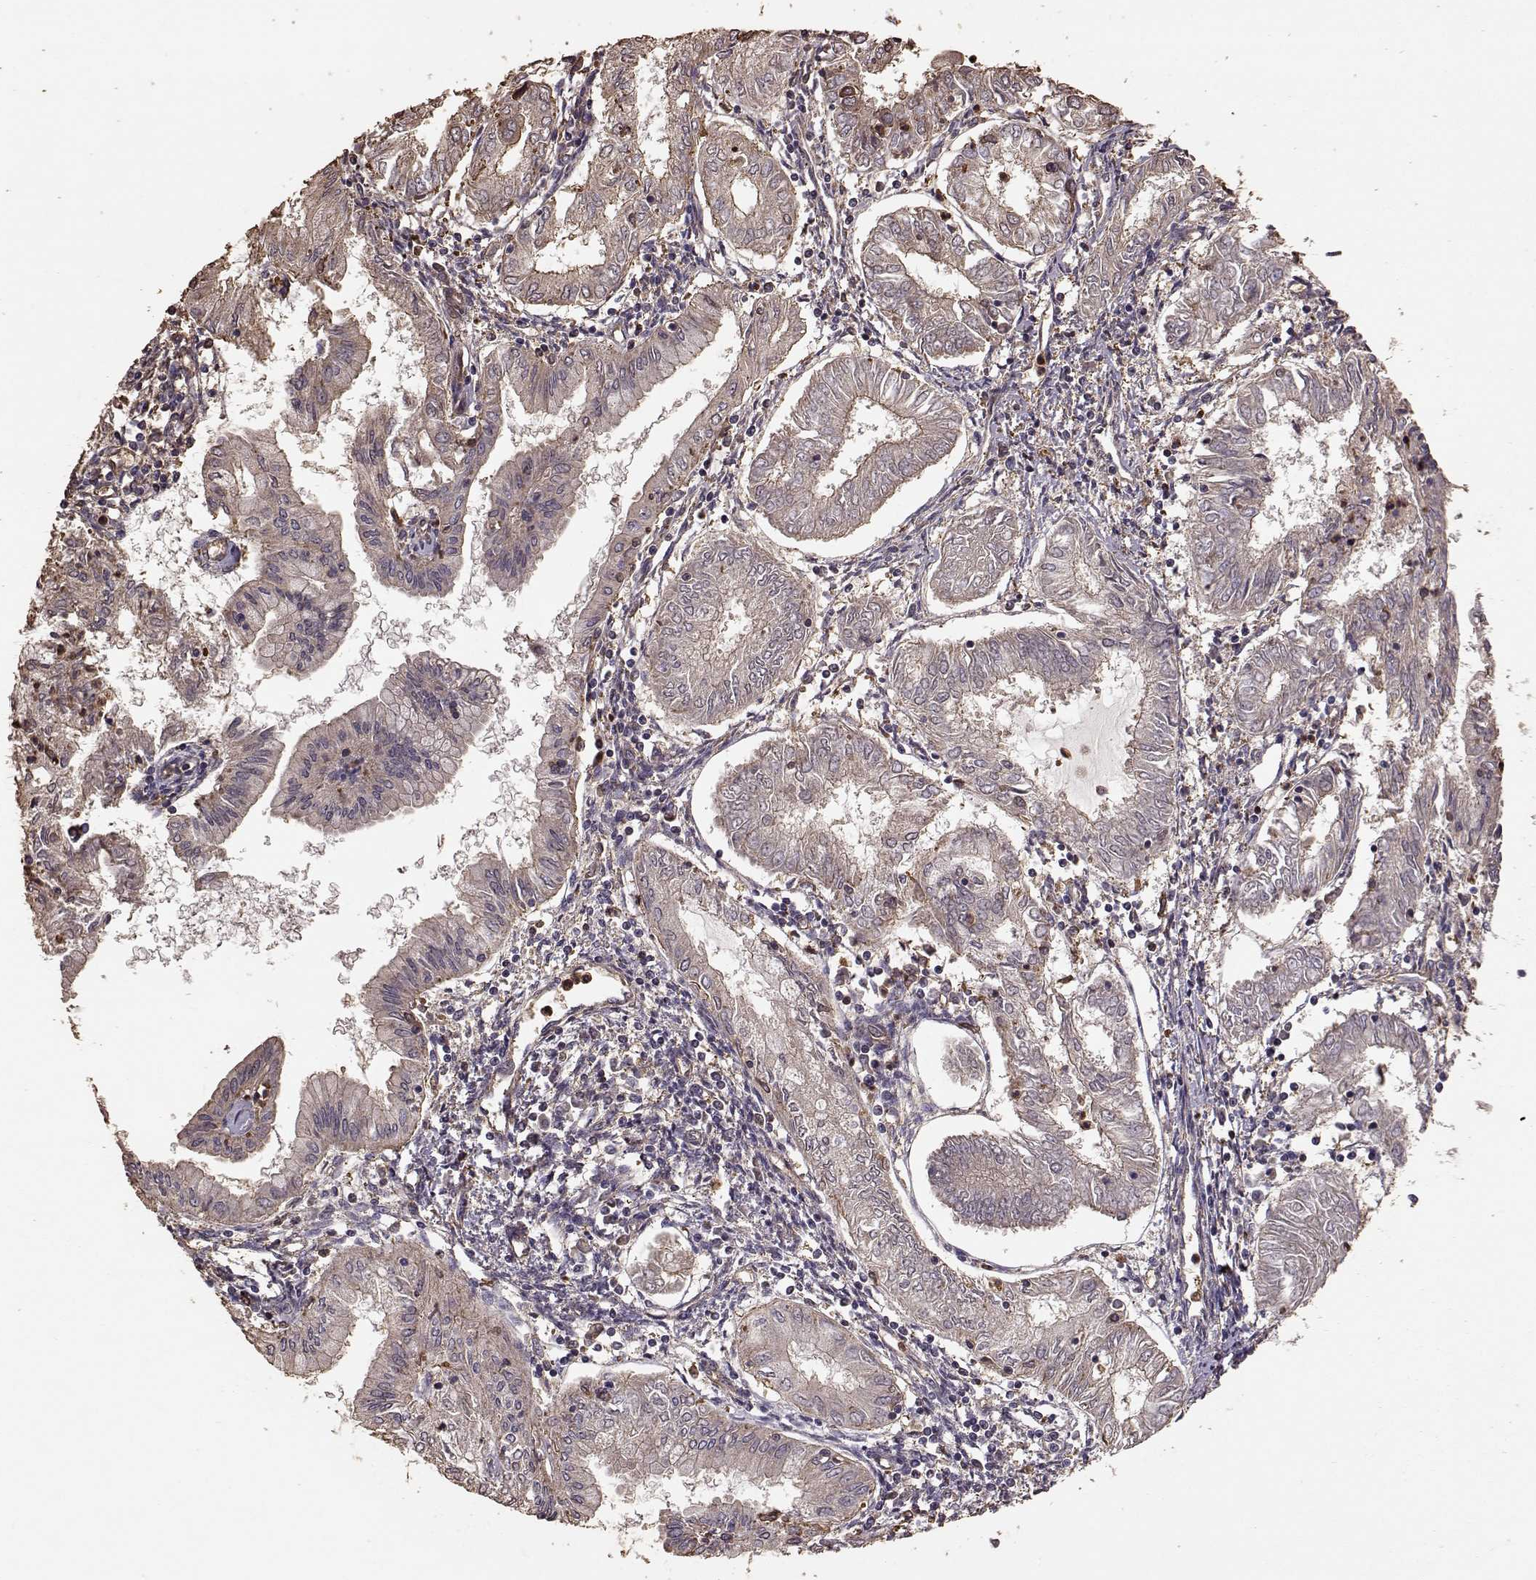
{"staining": {"intensity": "moderate", "quantity": ">75%", "location": "cytoplasmic/membranous"}, "tissue": "endometrial cancer", "cell_type": "Tumor cells", "image_type": "cancer", "snomed": [{"axis": "morphology", "description": "Adenocarcinoma, NOS"}, {"axis": "topography", "description": "Endometrium"}], "caption": "Moderate cytoplasmic/membranous staining is seen in approximately >75% of tumor cells in adenocarcinoma (endometrial).", "gene": "PTGES2", "patient": {"sex": "female", "age": 68}}